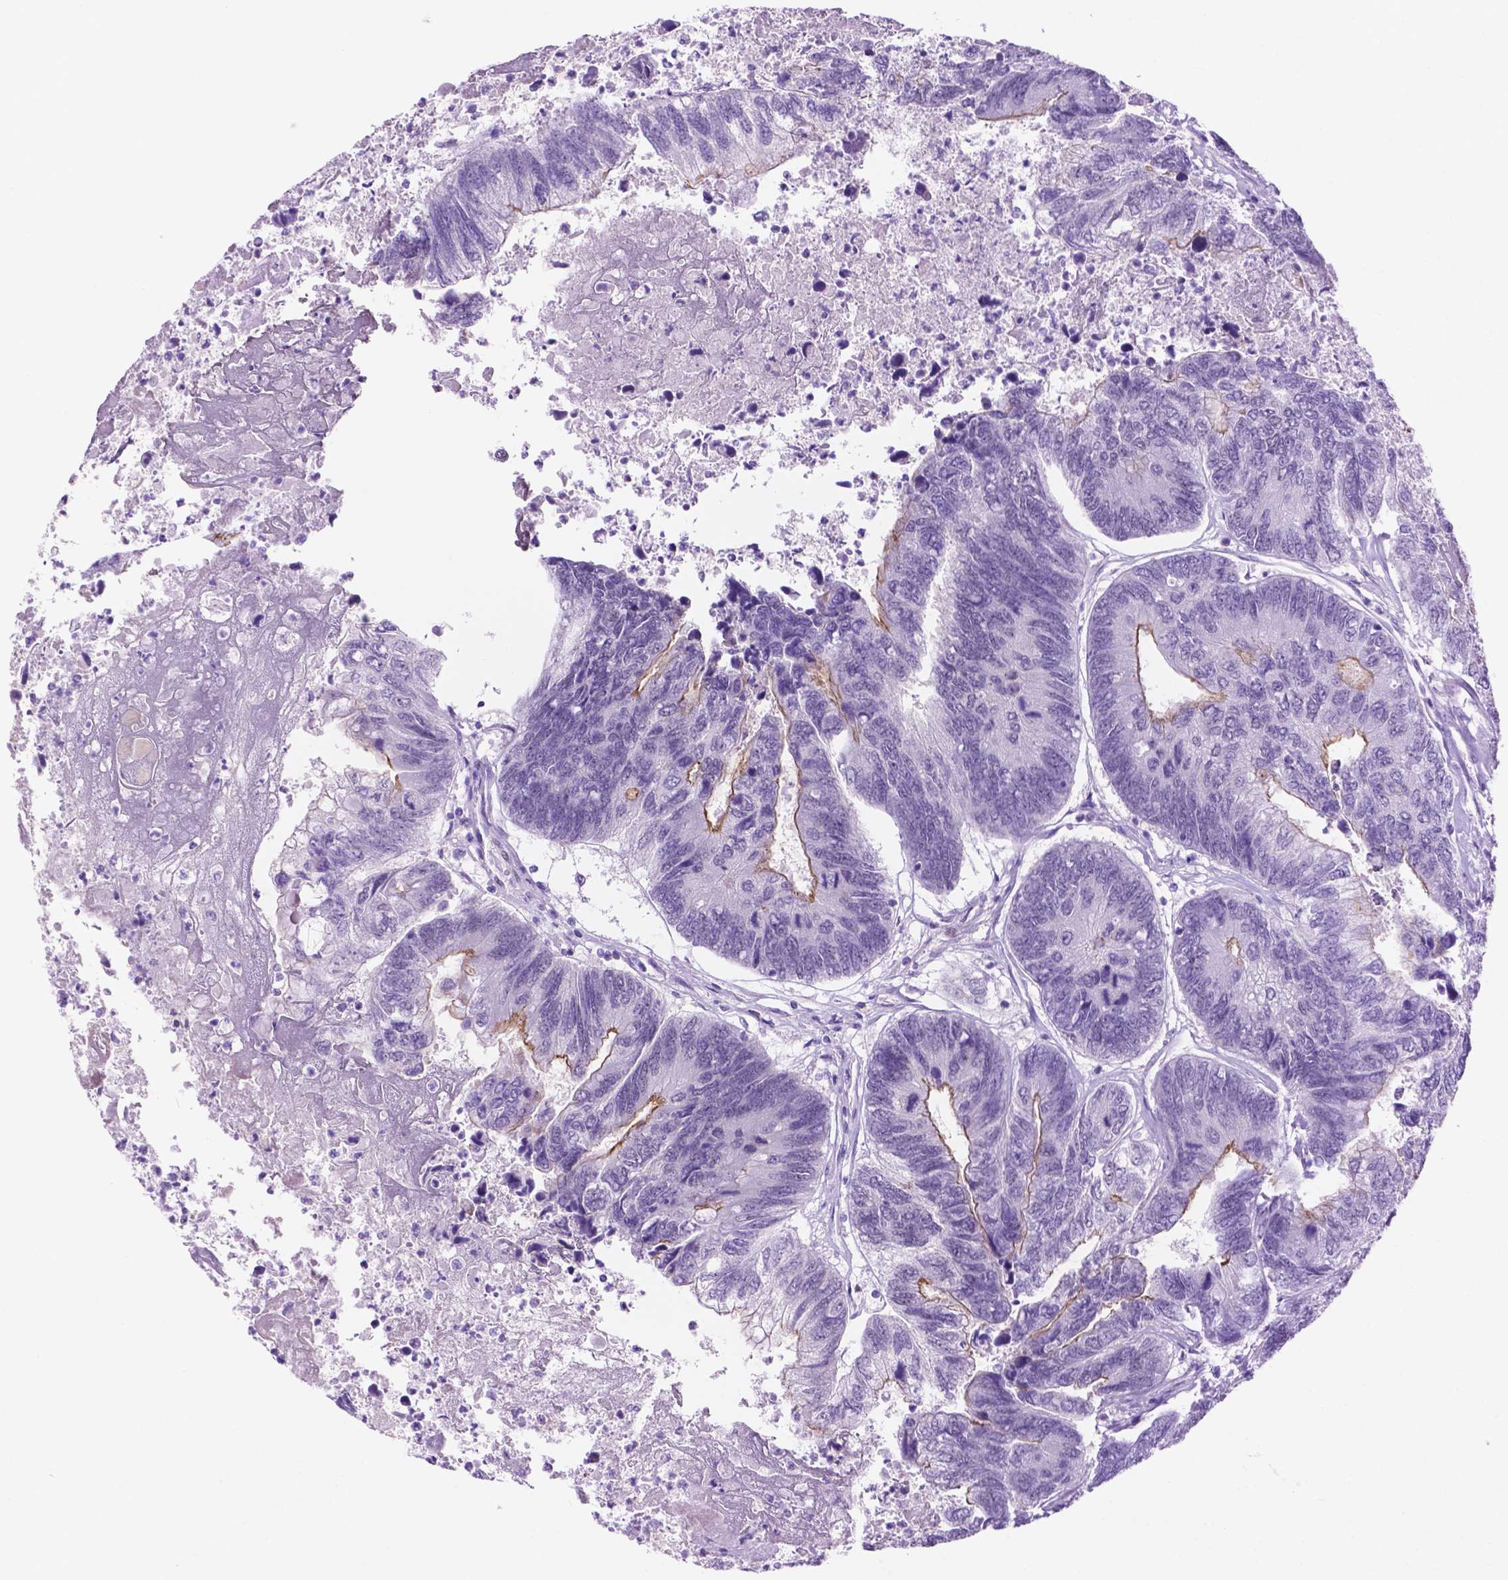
{"staining": {"intensity": "moderate", "quantity": "<25%", "location": "cytoplasmic/membranous"}, "tissue": "colorectal cancer", "cell_type": "Tumor cells", "image_type": "cancer", "snomed": [{"axis": "morphology", "description": "Adenocarcinoma, NOS"}, {"axis": "topography", "description": "Colon"}], "caption": "Protein expression analysis of human colorectal cancer (adenocarcinoma) reveals moderate cytoplasmic/membranous positivity in about <25% of tumor cells.", "gene": "ACY3", "patient": {"sex": "female", "age": 67}}